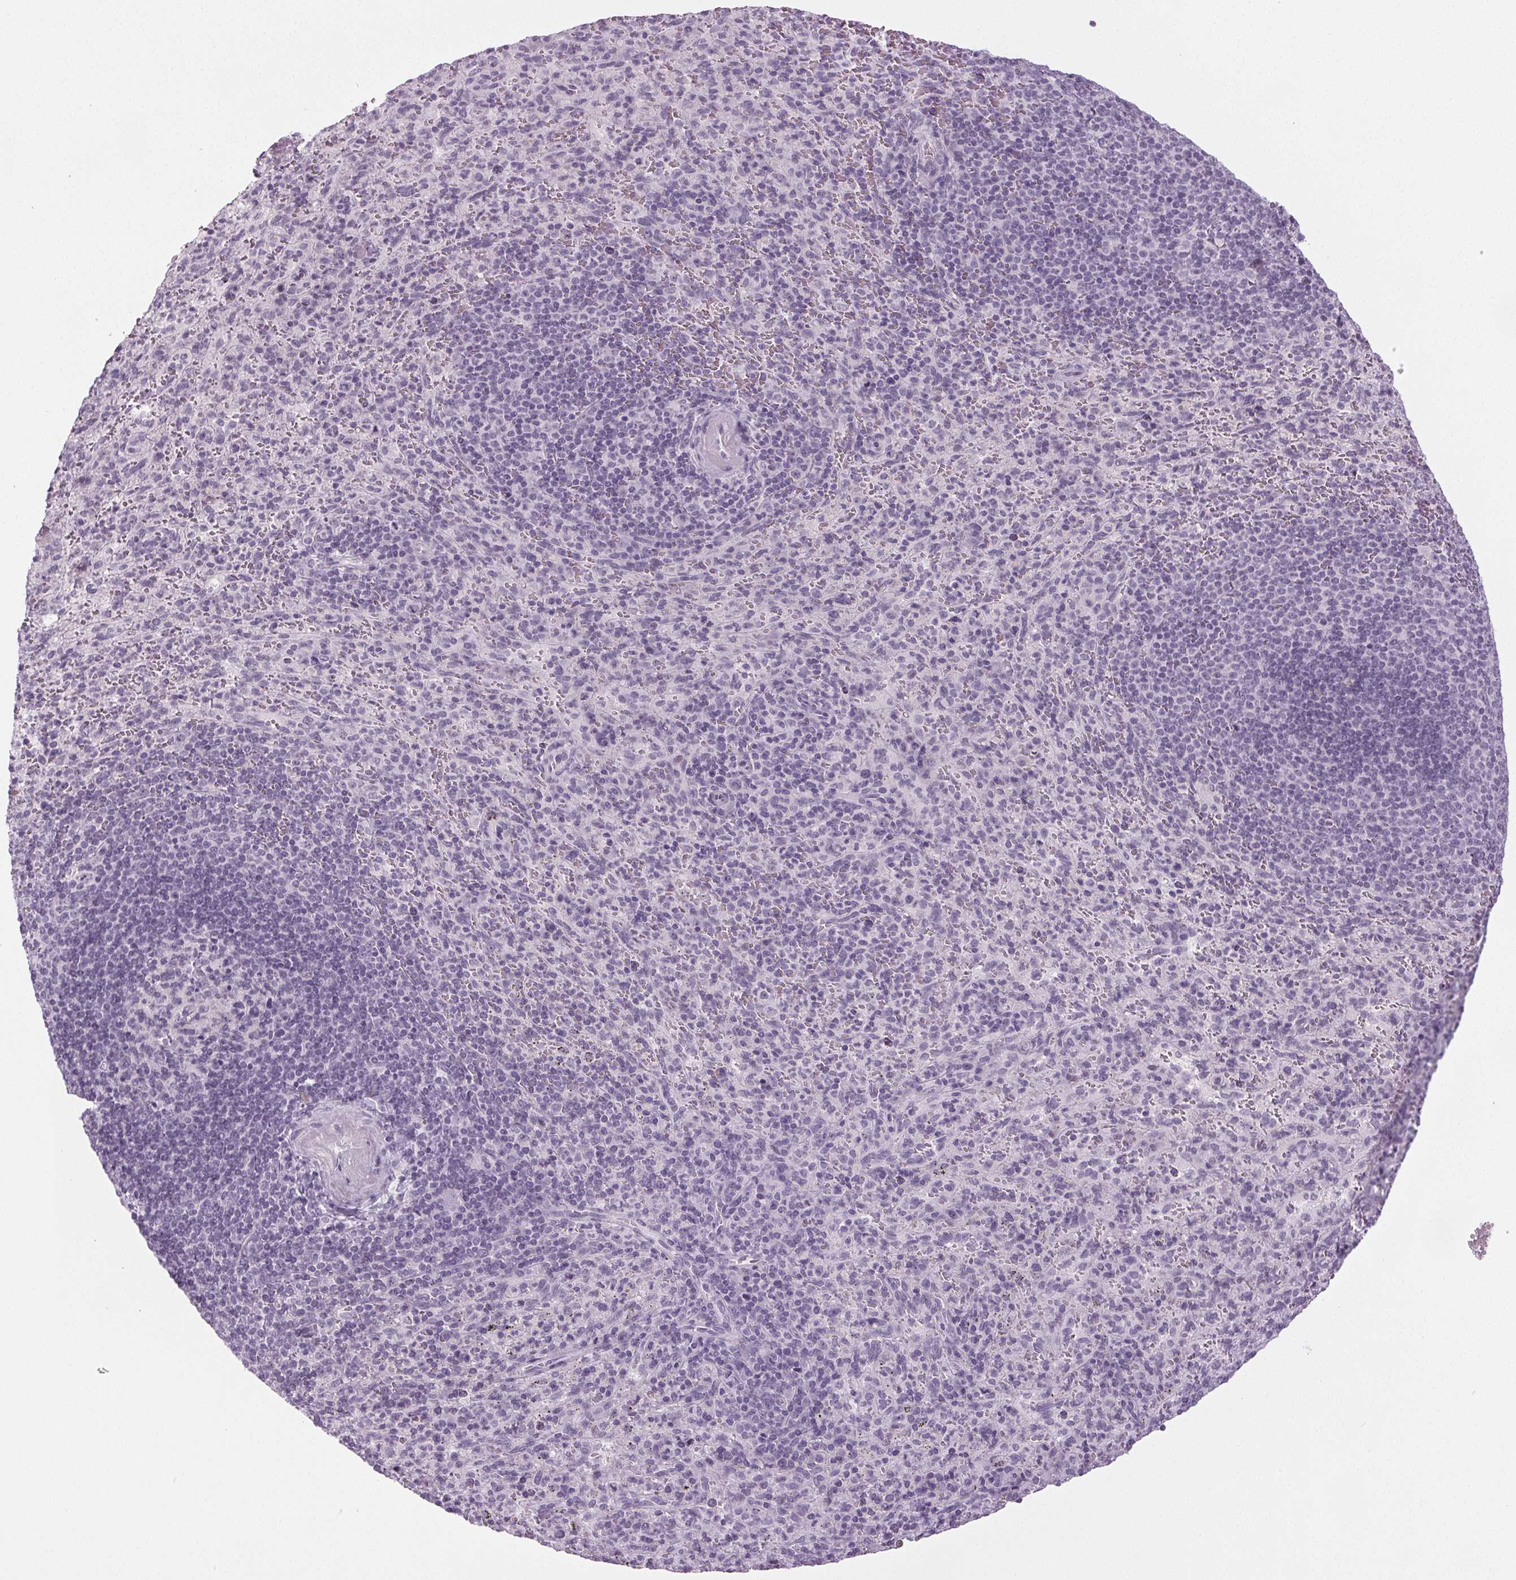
{"staining": {"intensity": "negative", "quantity": "none", "location": "none"}, "tissue": "spleen", "cell_type": "Cells in red pulp", "image_type": "normal", "snomed": [{"axis": "morphology", "description": "Normal tissue, NOS"}, {"axis": "topography", "description": "Spleen"}], "caption": "The micrograph shows no significant expression in cells in red pulp of spleen. Nuclei are stained in blue.", "gene": "IGF2BP1", "patient": {"sex": "male", "age": 57}}